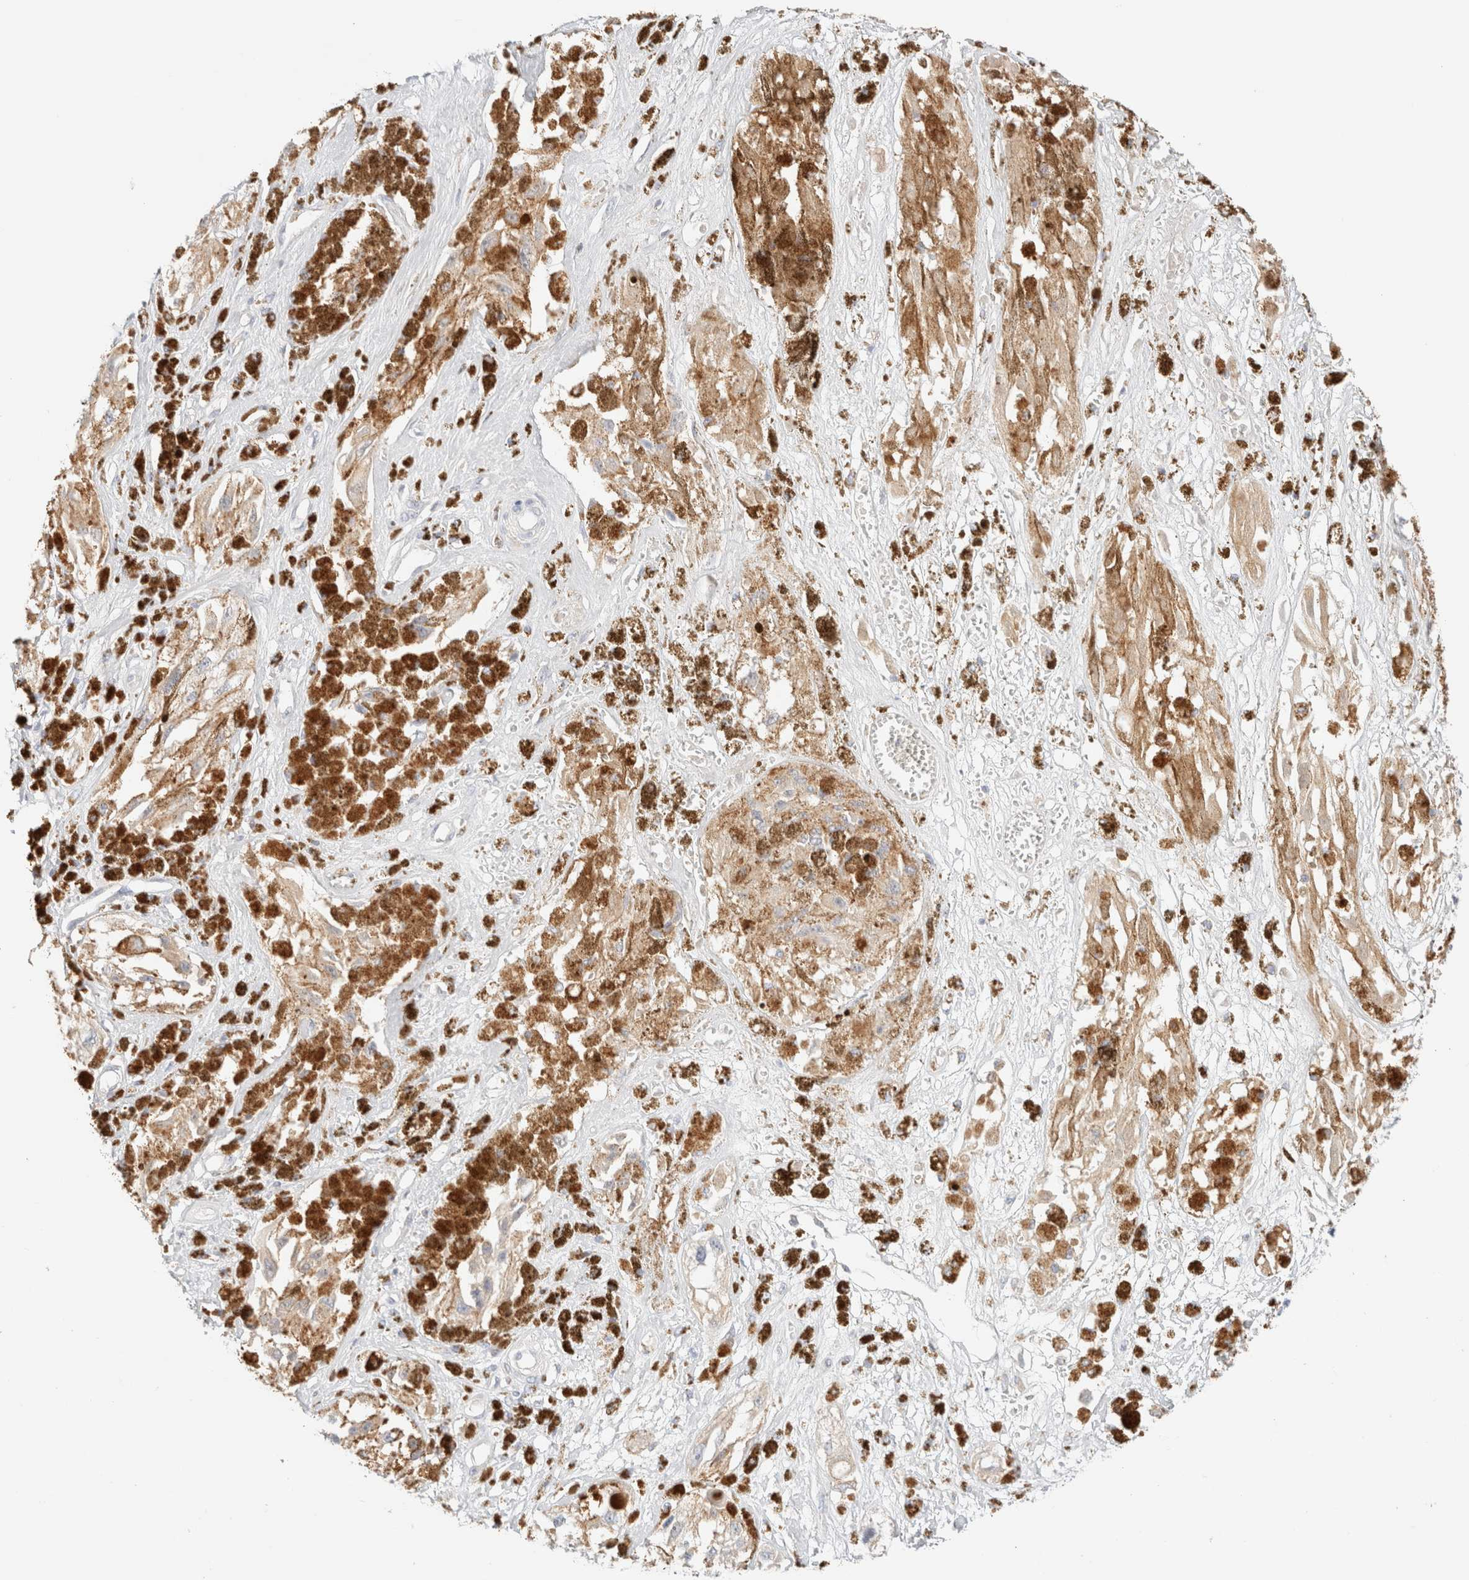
{"staining": {"intensity": "negative", "quantity": "none", "location": "none"}, "tissue": "melanoma", "cell_type": "Tumor cells", "image_type": "cancer", "snomed": [{"axis": "morphology", "description": "Malignant melanoma, NOS"}, {"axis": "topography", "description": "Skin"}], "caption": "Tumor cells show no significant protein positivity in melanoma.", "gene": "SARM1", "patient": {"sex": "male", "age": 88}}